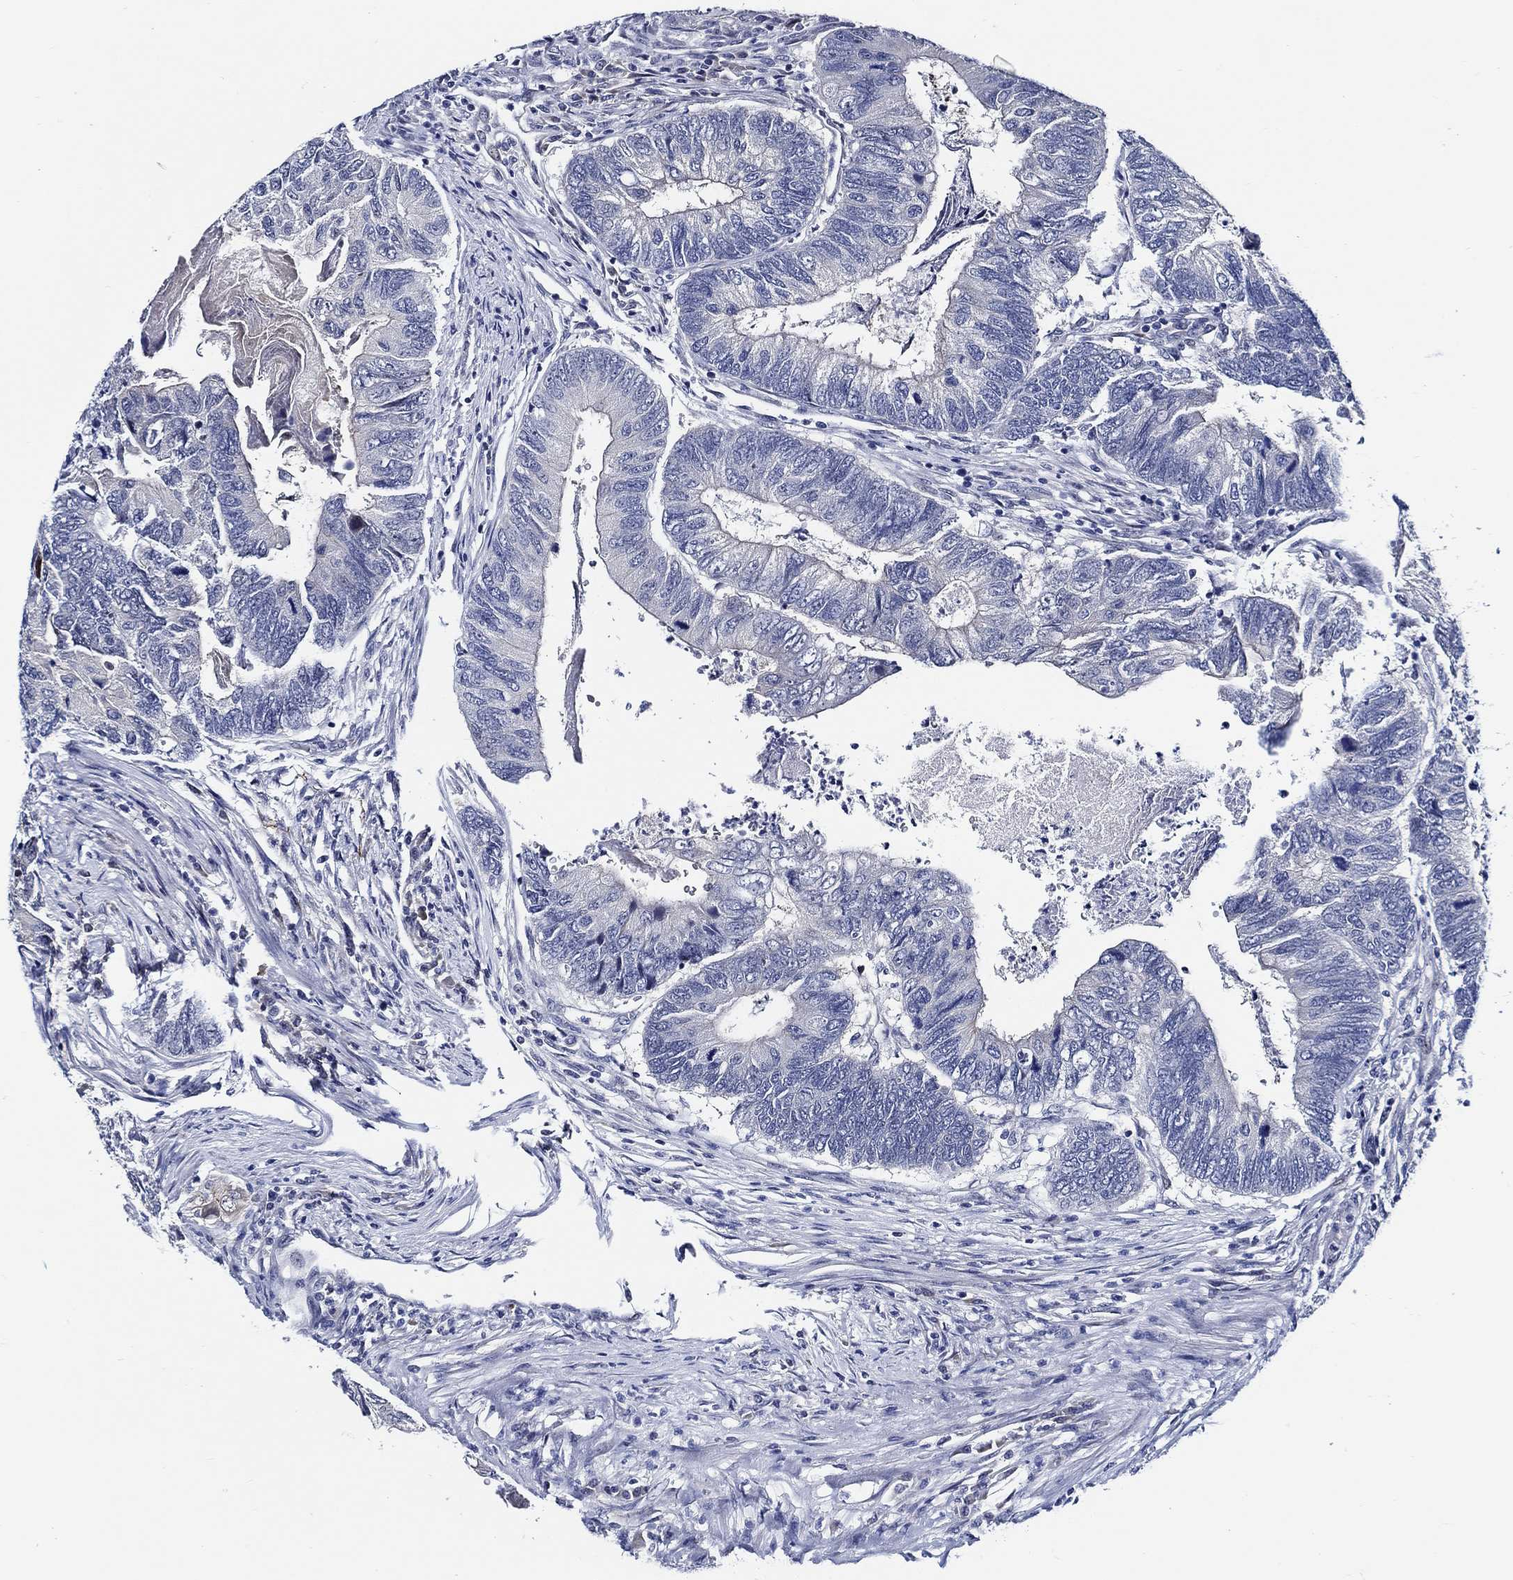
{"staining": {"intensity": "moderate", "quantity": "<25%", "location": "cytoplasmic/membranous"}, "tissue": "colorectal cancer", "cell_type": "Tumor cells", "image_type": "cancer", "snomed": [{"axis": "morphology", "description": "Adenocarcinoma, NOS"}, {"axis": "topography", "description": "Colon"}], "caption": "About <25% of tumor cells in human colorectal cancer (adenocarcinoma) reveal moderate cytoplasmic/membranous protein positivity as visualized by brown immunohistochemical staining.", "gene": "C8orf48", "patient": {"sex": "female", "age": 67}}